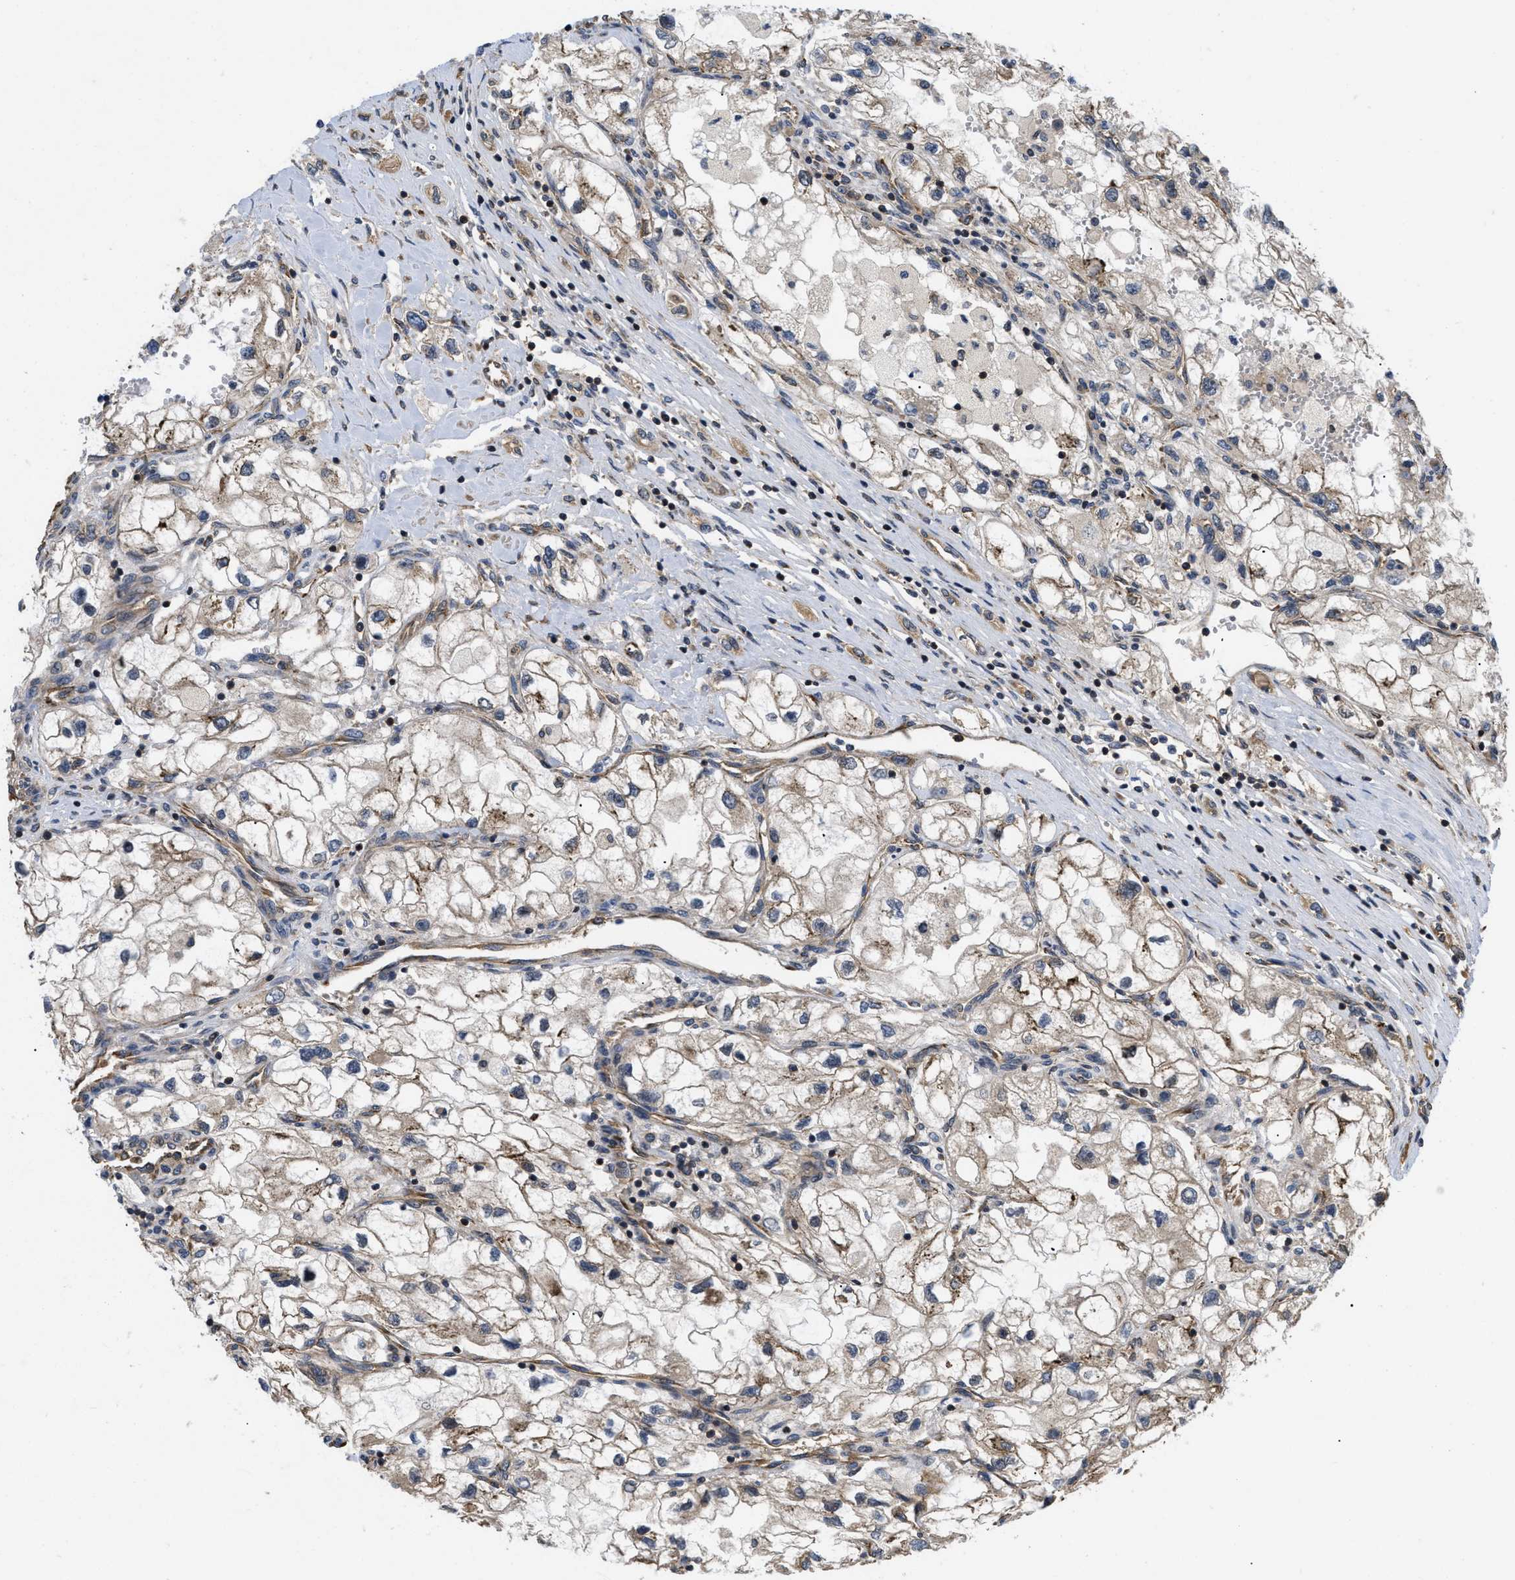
{"staining": {"intensity": "moderate", "quantity": "25%-75%", "location": "cytoplasmic/membranous"}, "tissue": "renal cancer", "cell_type": "Tumor cells", "image_type": "cancer", "snomed": [{"axis": "morphology", "description": "Adenocarcinoma, NOS"}, {"axis": "topography", "description": "Kidney"}], "caption": "Brown immunohistochemical staining in adenocarcinoma (renal) shows moderate cytoplasmic/membranous positivity in about 25%-75% of tumor cells.", "gene": "HMGCR", "patient": {"sex": "female", "age": 70}}